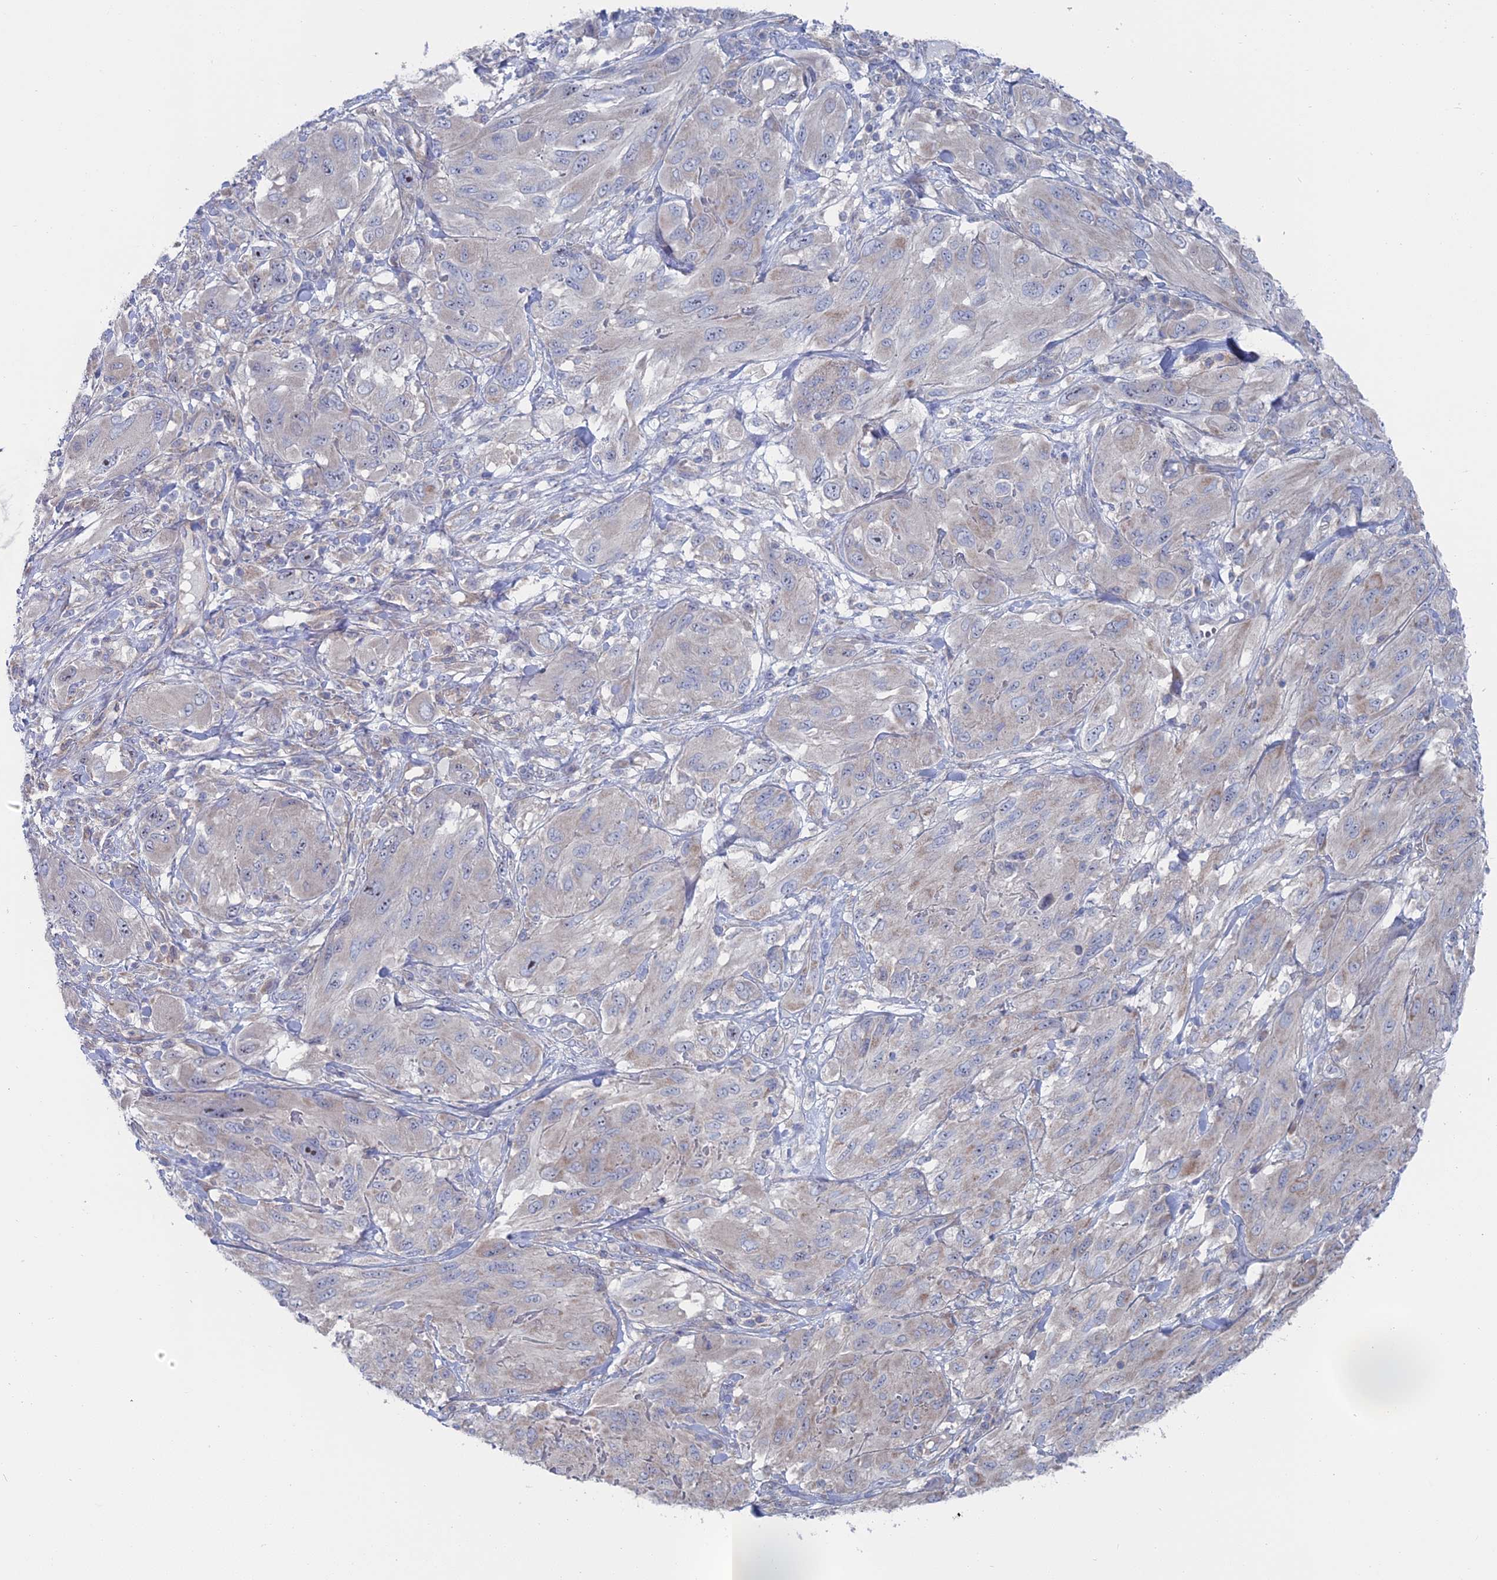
{"staining": {"intensity": "negative", "quantity": "none", "location": "none"}, "tissue": "melanoma", "cell_type": "Tumor cells", "image_type": "cancer", "snomed": [{"axis": "morphology", "description": "Malignant melanoma, NOS"}, {"axis": "topography", "description": "Skin"}], "caption": "DAB immunohistochemical staining of human melanoma shows no significant staining in tumor cells. (Brightfield microscopy of DAB (3,3'-diaminobenzidine) IHC at high magnification).", "gene": "CCDC149", "patient": {"sex": "female", "age": 91}}